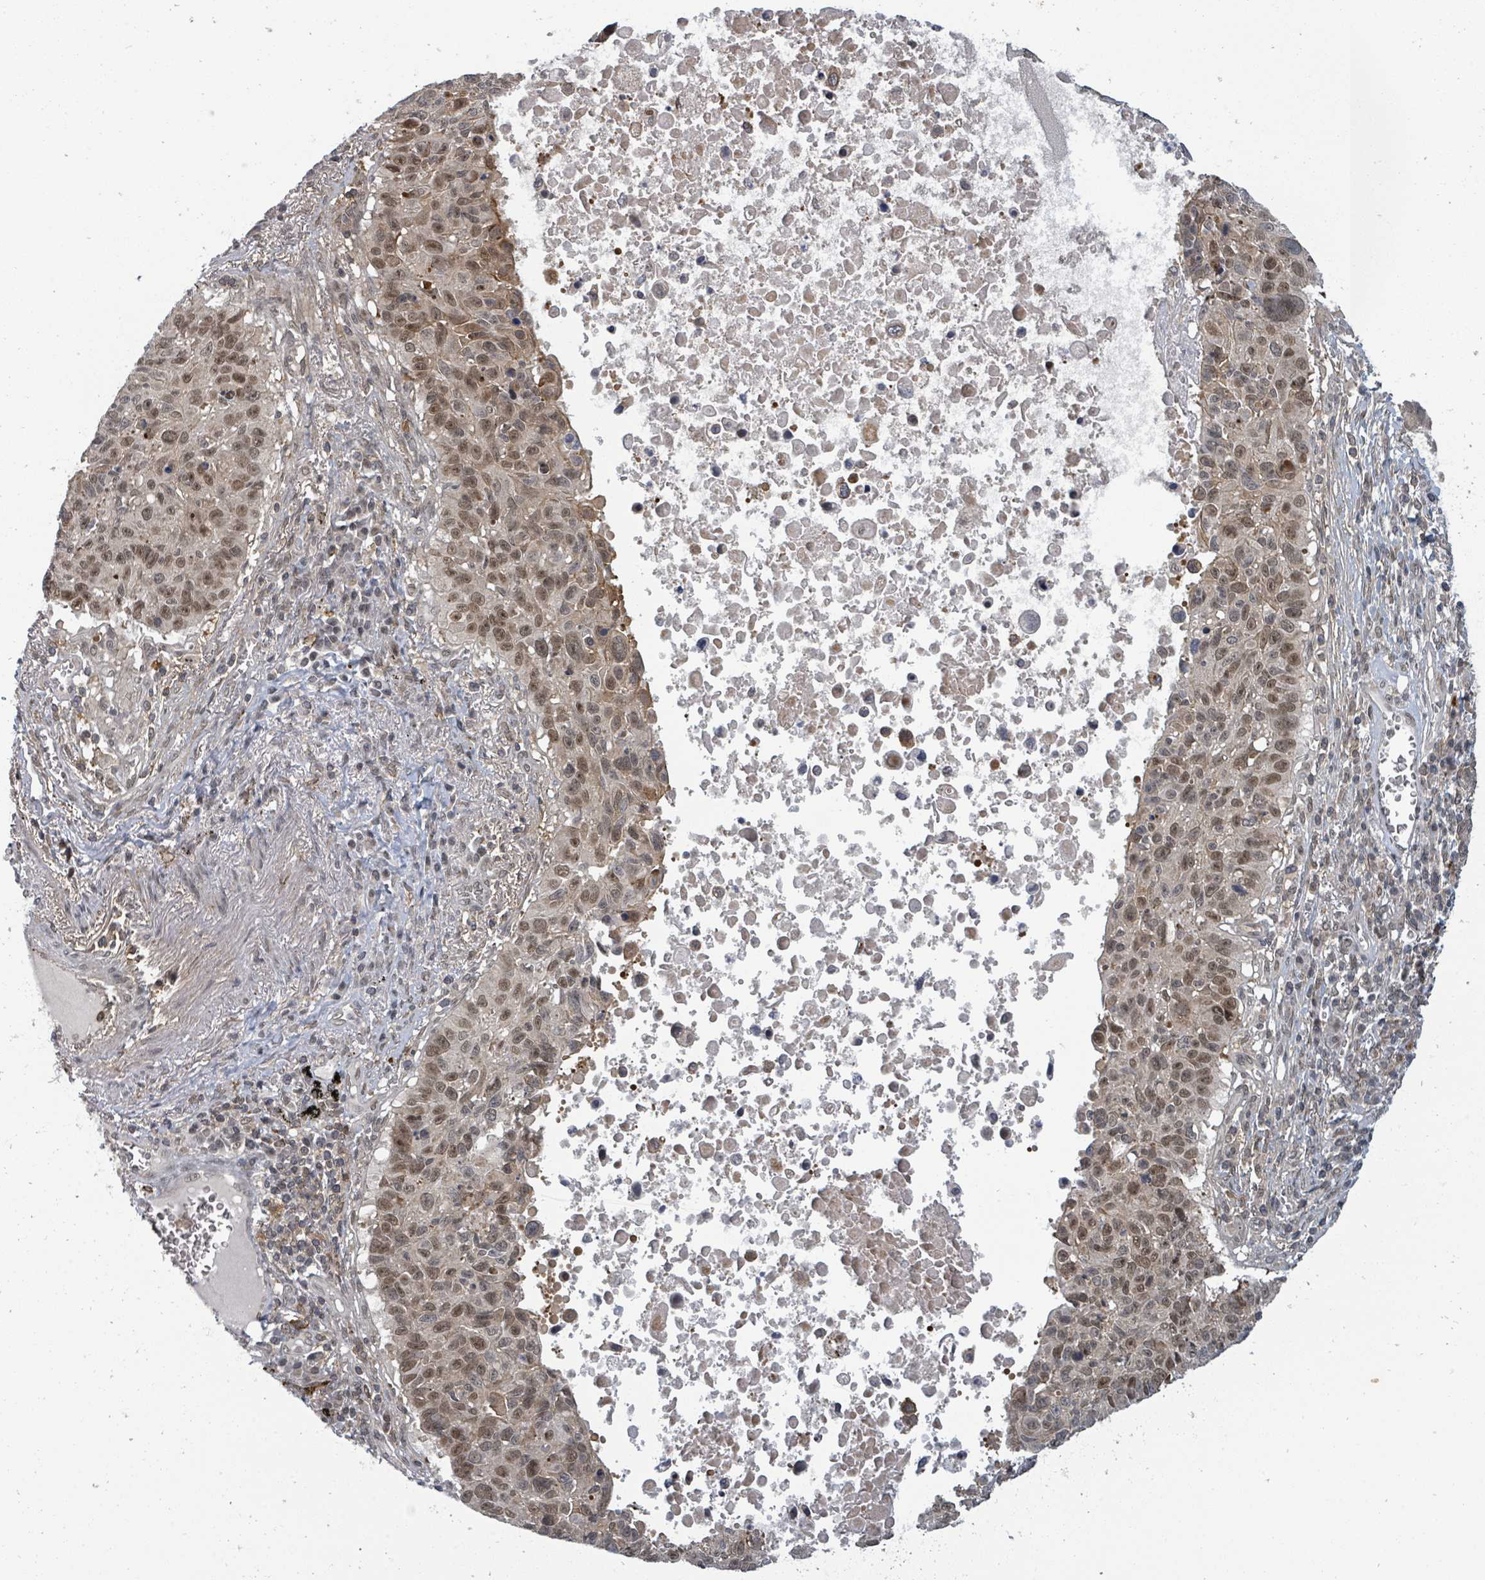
{"staining": {"intensity": "moderate", "quantity": ">75%", "location": "nuclear"}, "tissue": "lung cancer", "cell_type": "Tumor cells", "image_type": "cancer", "snomed": [{"axis": "morphology", "description": "Squamous cell carcinoma, NOS"}, {"axis": "topography", "description": "Lung"}], "caption": "A brown stain shows moderate nuclear positivity of a protein in human lung cancer tumor cells.", "gene": "GTF3C1", "patient": {"sex": "male", "age": 66}}